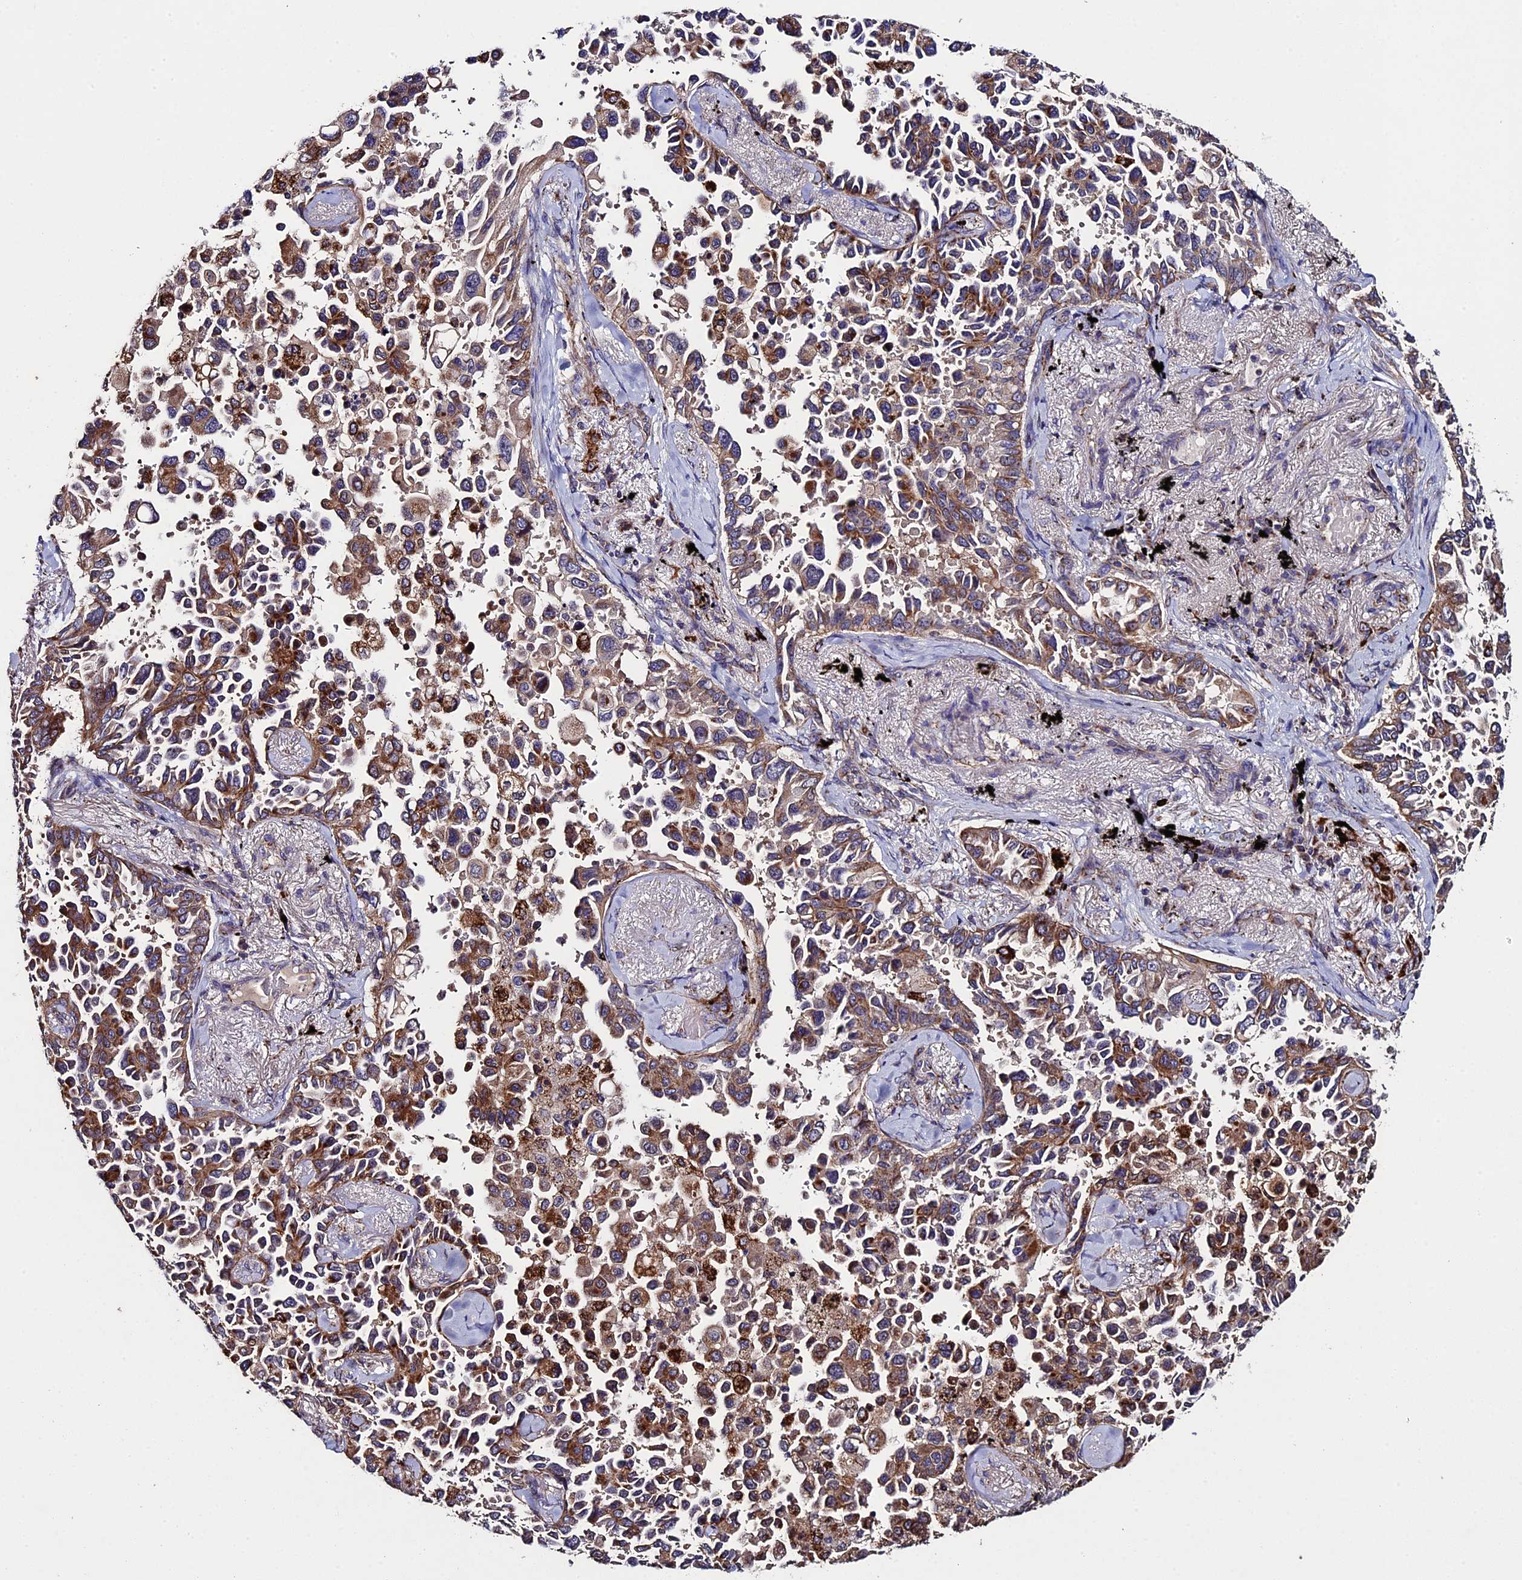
{"staining": {"intensity": "moderate", "quantity": ">75%", "location": "cytoplasmic/membranous"}, "tissue": "lung cancer", "cell_type": "Tumor cells", "image_type": "cancer", "snomed": [{"axis": "morphology", "description": "Adenocarcinoma, NOS"}, {"axis": "topography", "description": "Lung"}], "caption": "IHC of human lung adenocarcinoma shows medium levels of moderate cytoplasmic/membranous positivity in approximately >75% of tumor cells.", "gene": "RNF17", "patient": {"sex": "female", "age": 67}}